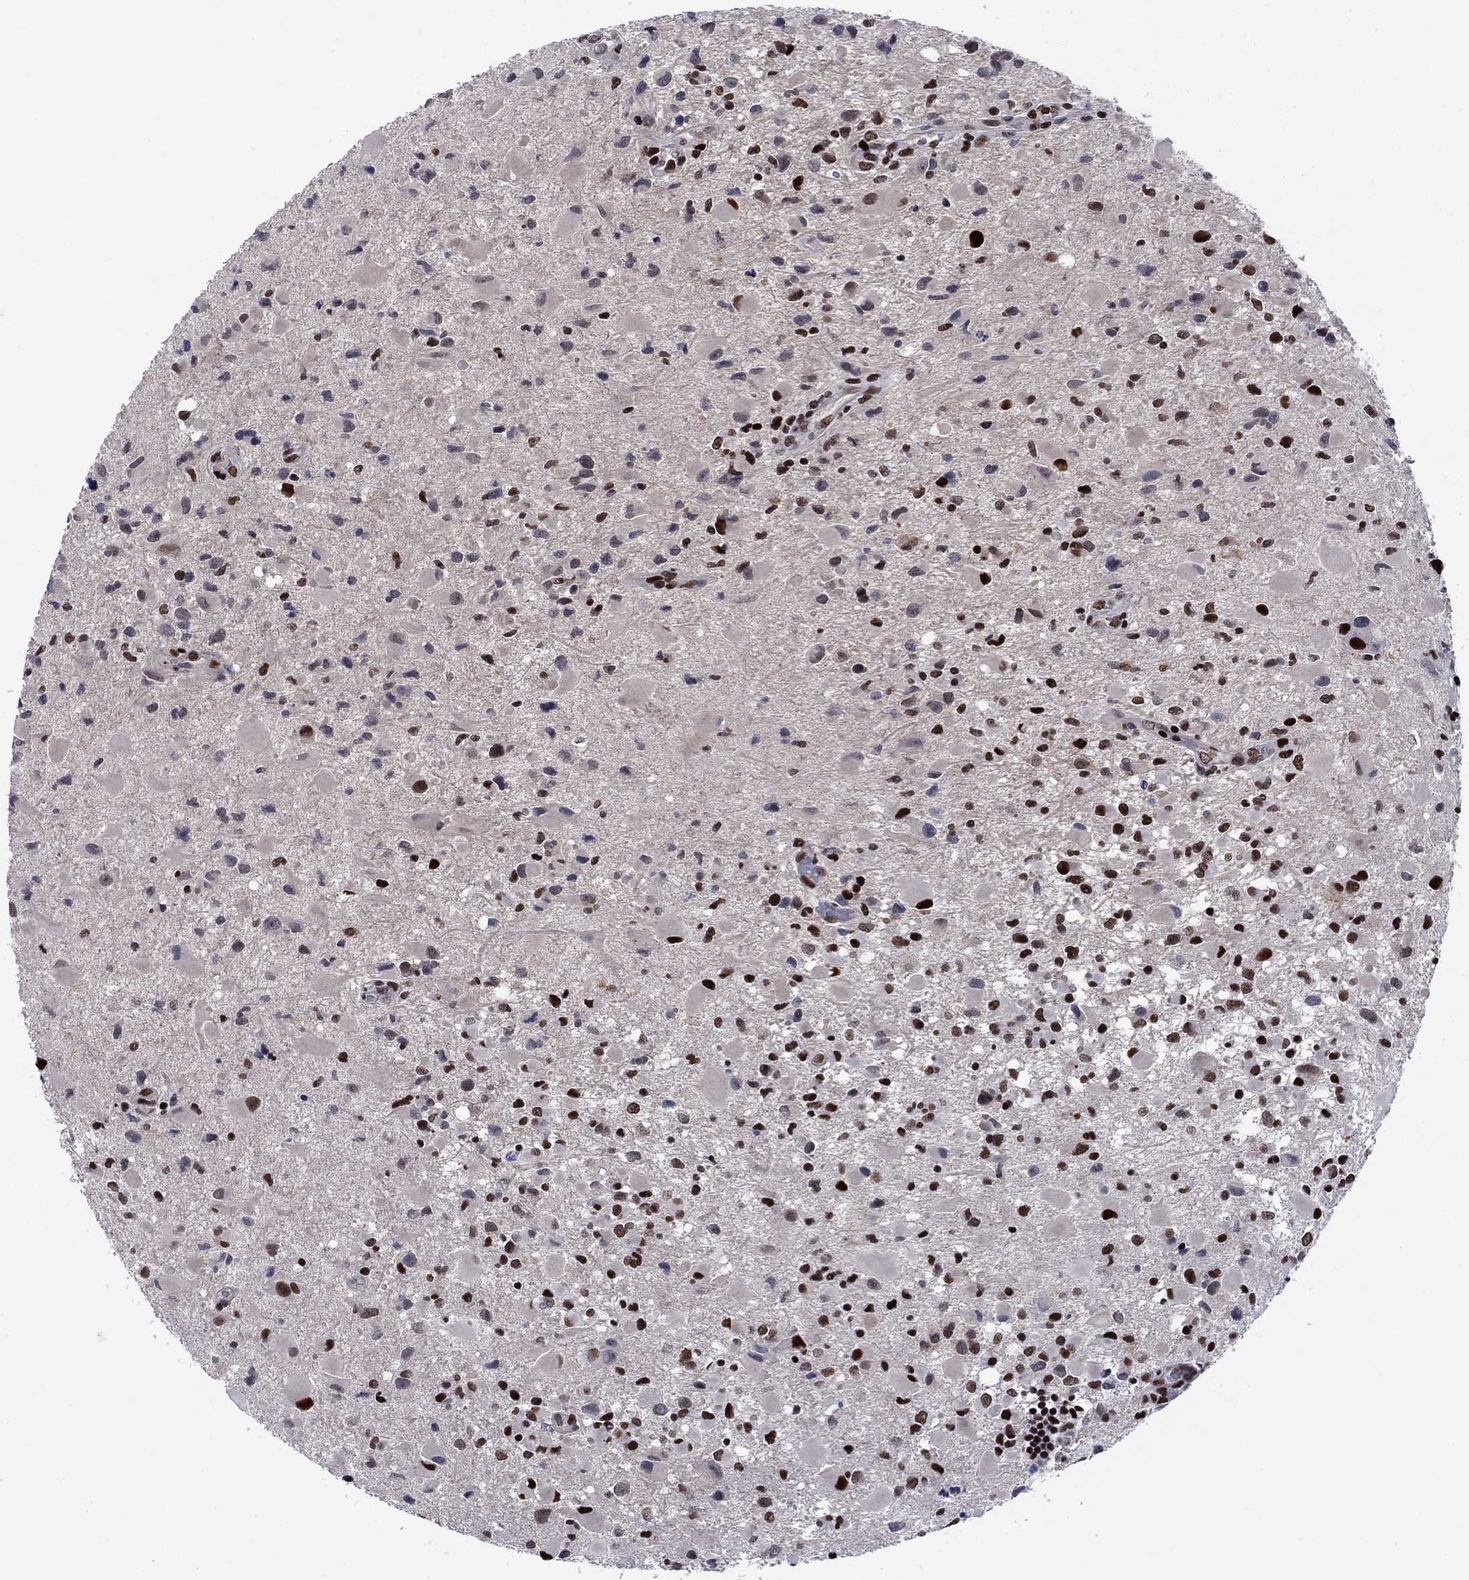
{"staining": {"intensity": "strong", "quantity": "25%-75%", "location": "nuclear"}, "tissue": "glioma", "cell_type": "Tumor cells", "image_type": "cancer", "snomed": [{"axis": "morphology", "description": "Glioma, malignant, Low grade"}, {"axis": "topography", "description": "Brain"}], "caption": "Glioma stained for a protein reveals strong nuclear positivity in tumor cells.", "gene": "RPRD1B", "patient": {"sex": "female", "age": 32}}